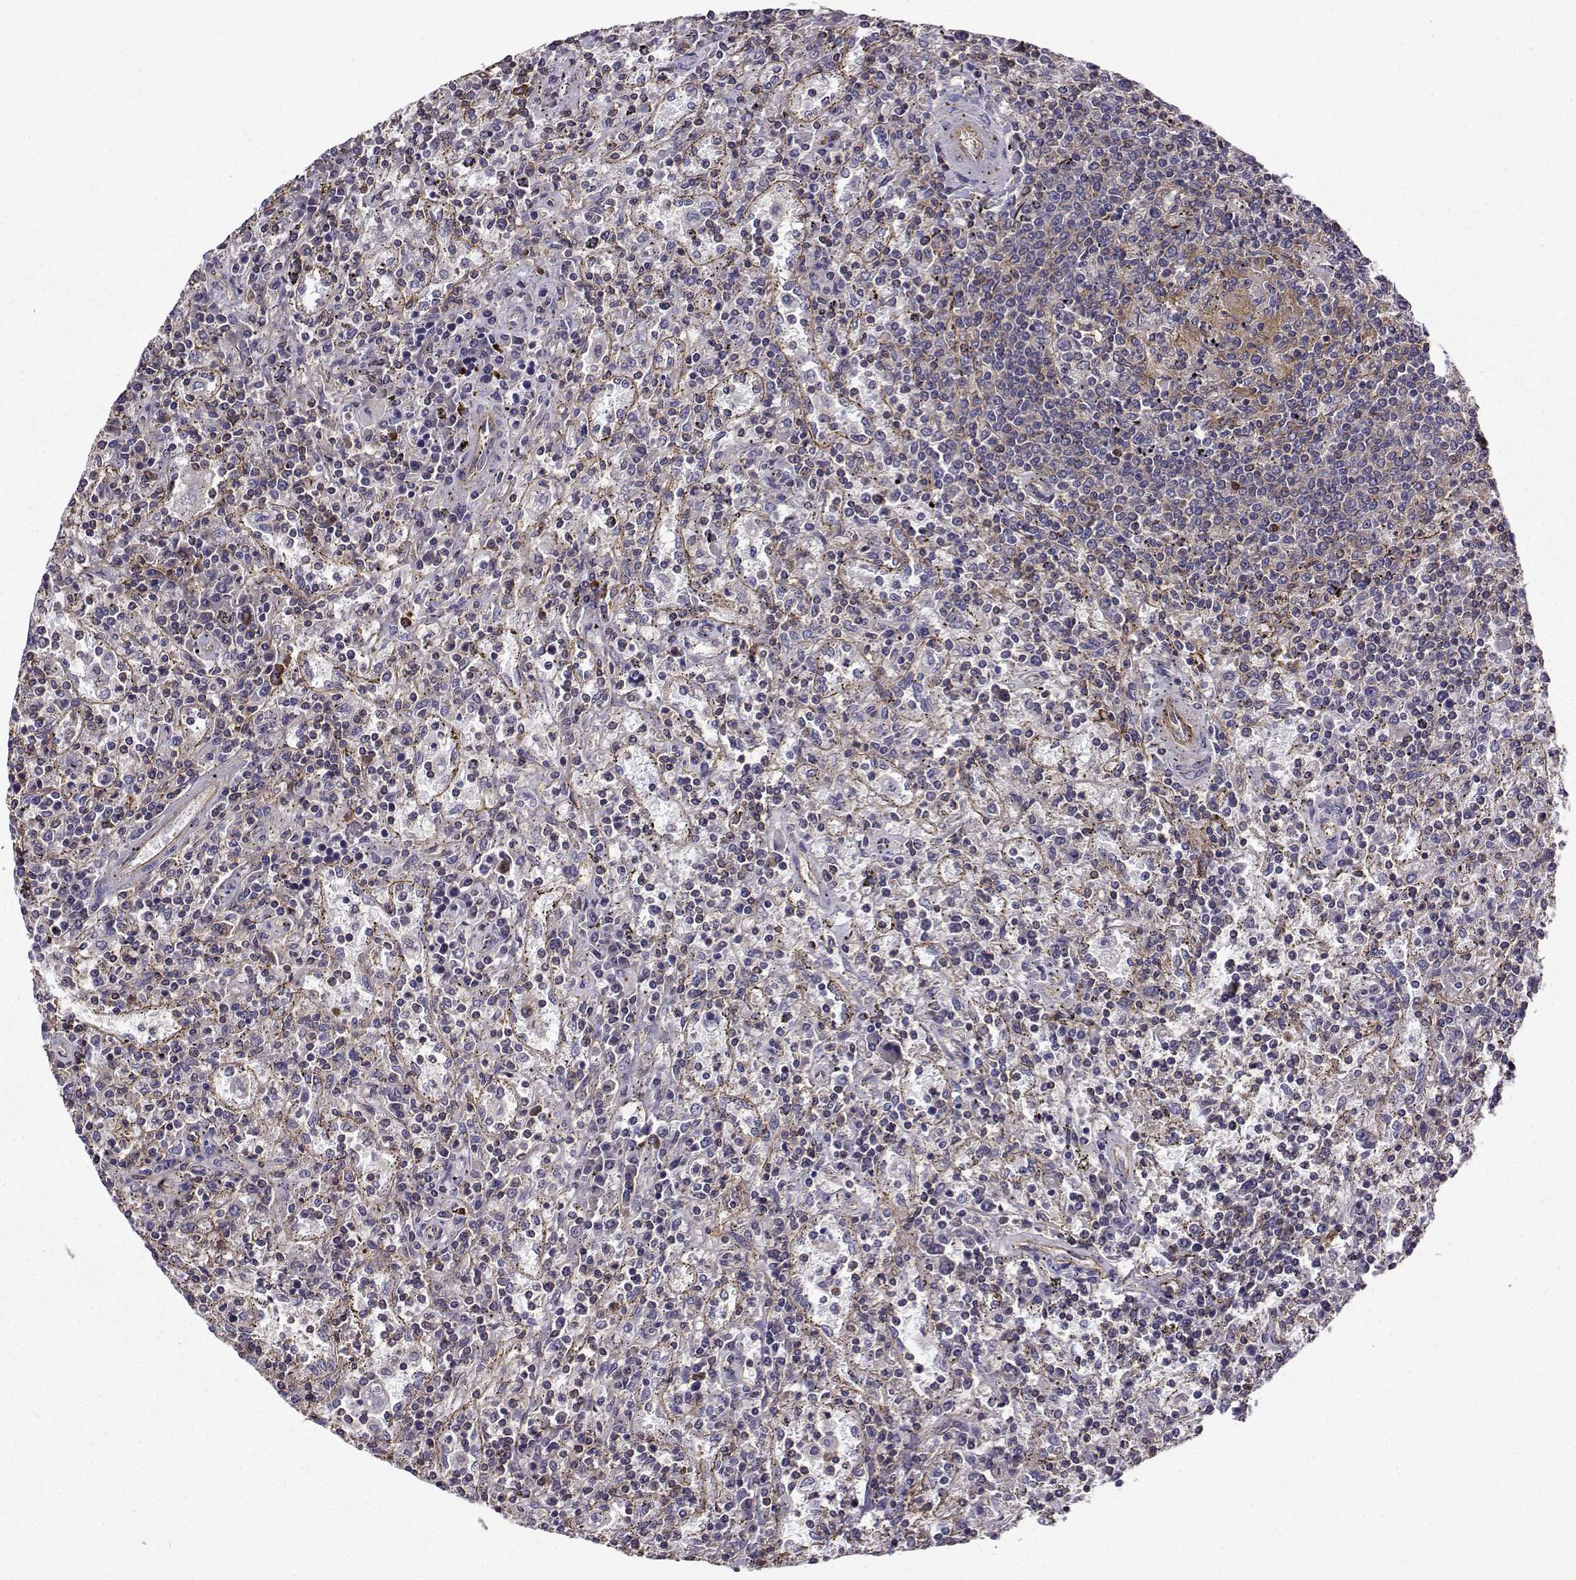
{"staining": {"intensity": "negative", "quantity": "none", "location": "none"}, "tissue": "lymphoma", "cell_type": "Tumor cells", "image_type": "cancer", "snomed": [{"axis": "morphology", "description": "Malignant lymphoma, non-Hodgkin's type, Low grade"}, {"axis": "topography", "description": "Spleen"}], "caption": "IHC micrograph of lymphoma stained for a protein (brown), which exhibits no positivity in tumor cells.", "gene": "ITGB8", "patient": {"sex": "male", "age": 62}}